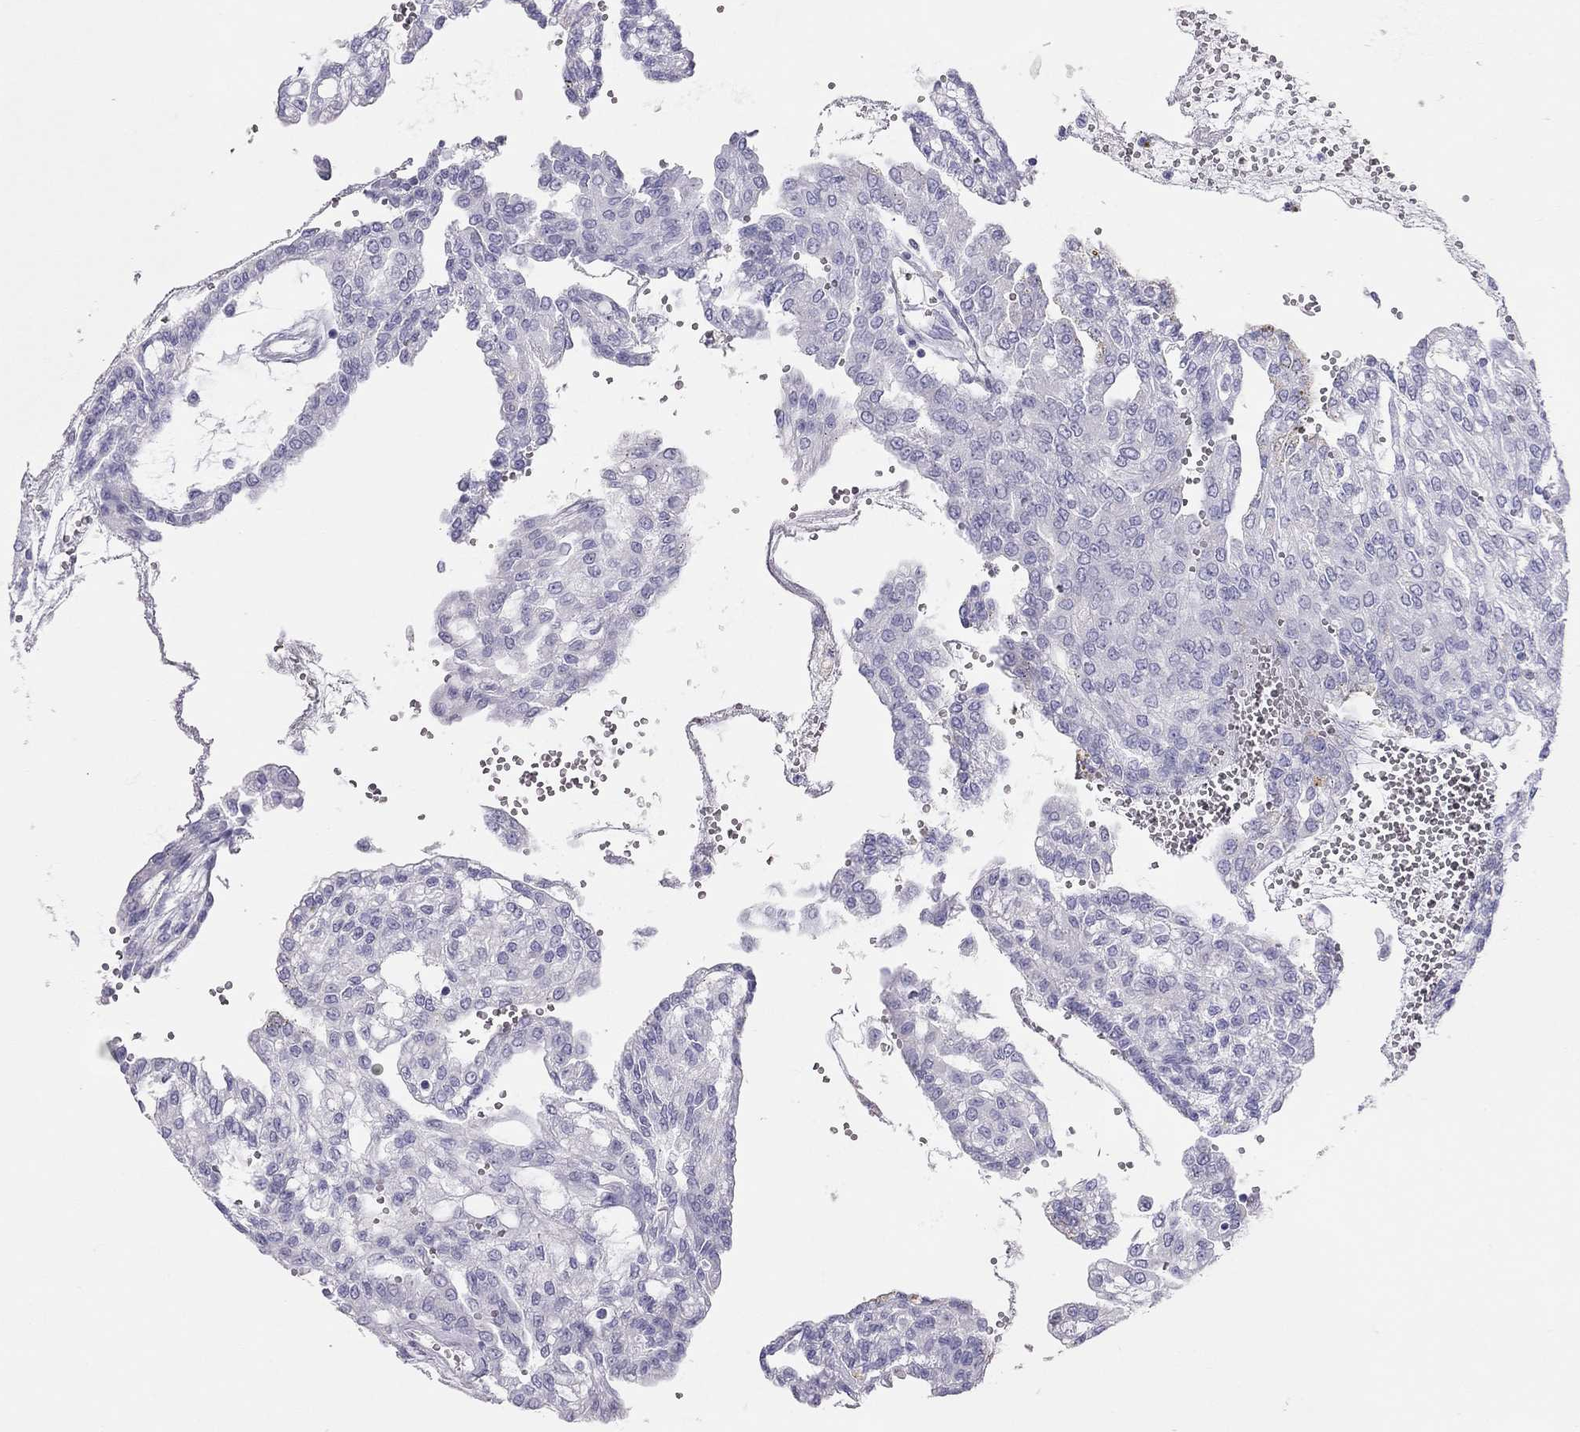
{"staining": {"intensity": "negative", "quantity": "none", "location": "none"}, "tissue": "renal cancer", "cell_type": "Tumor cells", "image_type": "cancer", "snomed": [{"axis": "morphology", "description": "Adenocarcinoma, NOS"}, {"axis": "topography", "description": "Kidney"}], "caption": "Tumor cells show no significant protein expression in renal adenocarcinoma. (Immunohistochemistry (ihc), brightfield microscopy, high magnification).", "gene": "TSHB", "patient": {"sex": "male", "age": 63}}